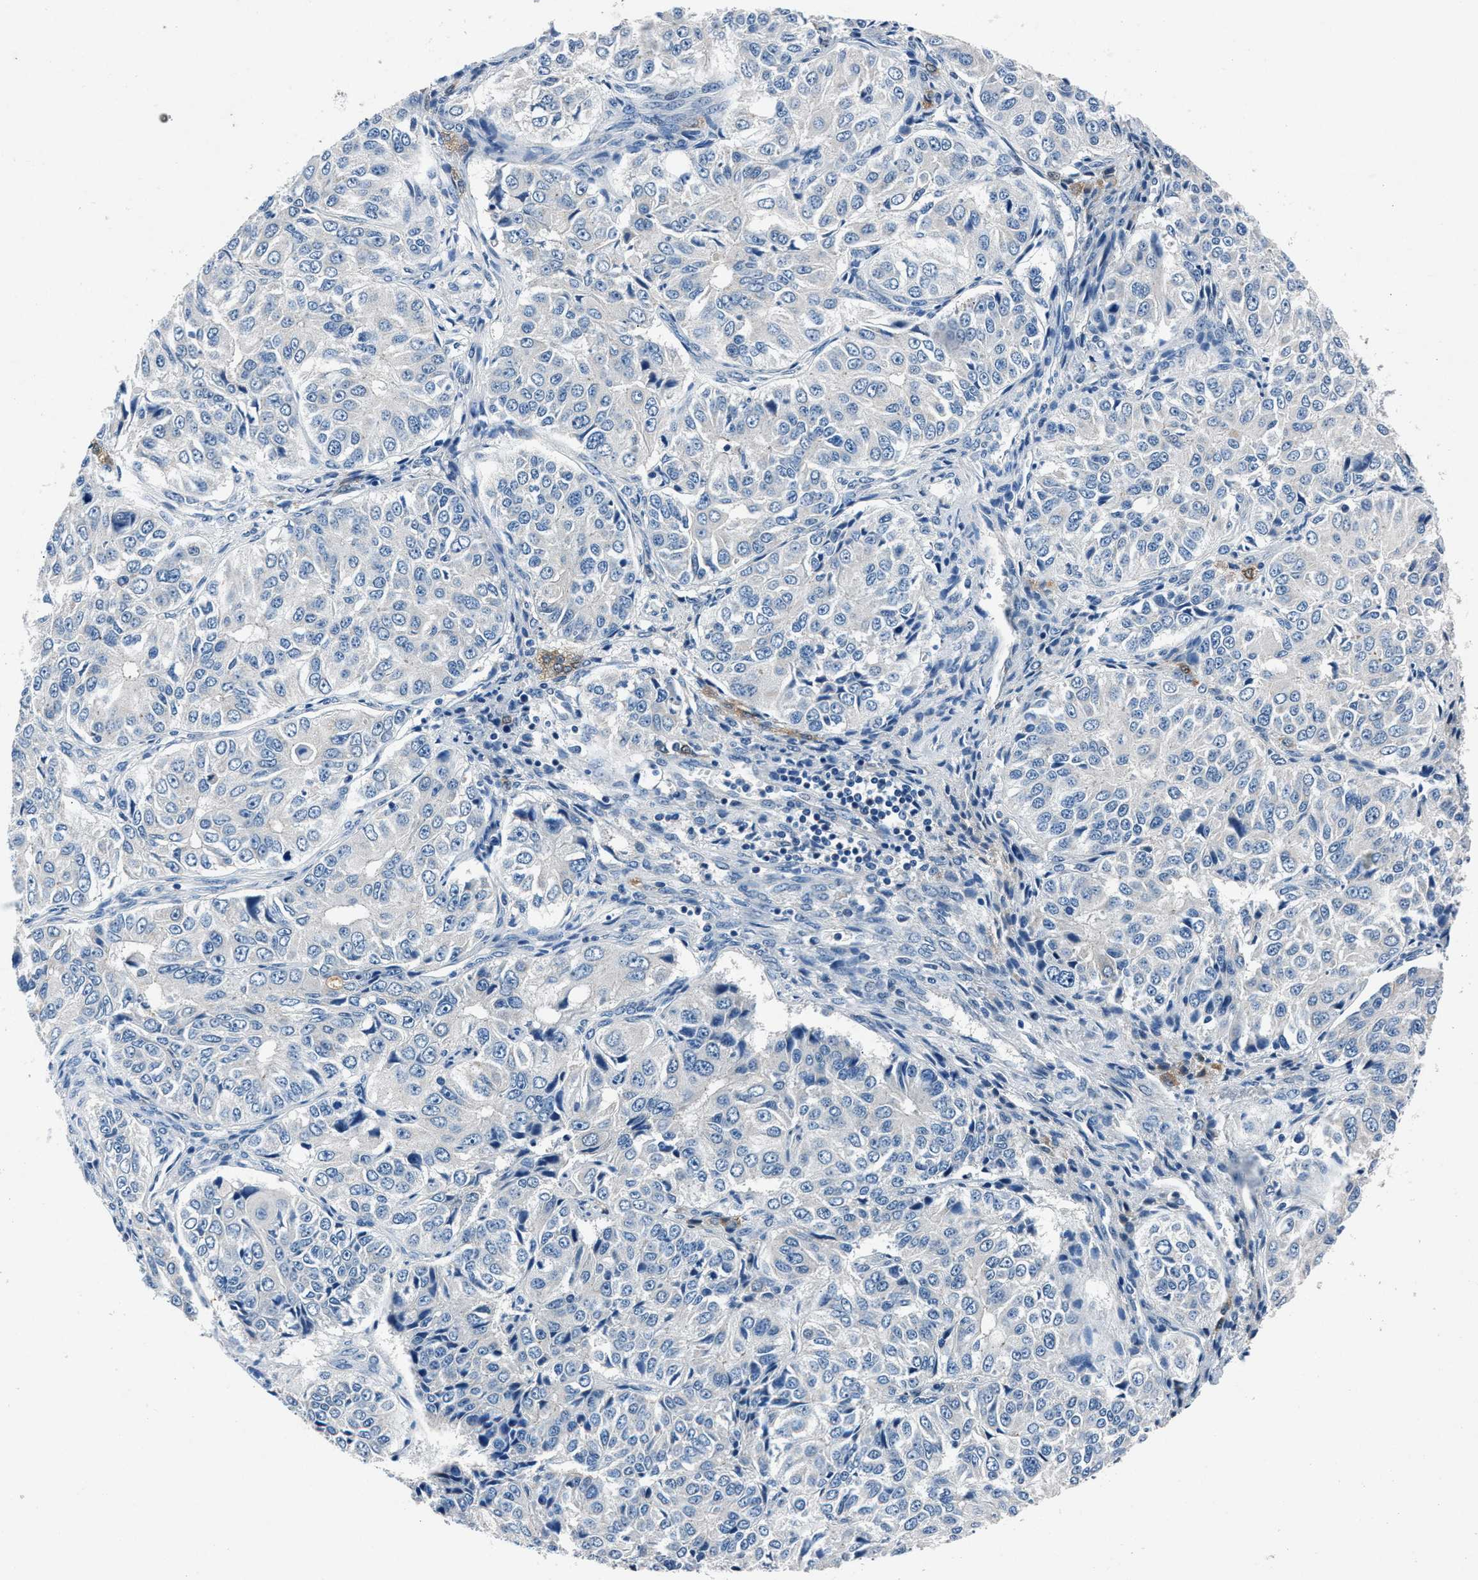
{"staining": {"intensity": "negative", "quantity": "none", "location": "none"}, "tissue": "ovarian cancer", "cell_type": "Tumor cells", "image_type": "cancer", "snomed": [{"axis": "morphology", "description": "Carcinoma, endometroid"}, {"axis": "topography", "description": "Ovary"}], "caption": "High magnification brightfield microscopy of ovarian cancer stained with DAB (brown) and counterstained with hematoxylin (blue): tumor cells show no significant expression.", "gene": "DENND6B", "patient": {"sex": "female", "age": 51}}